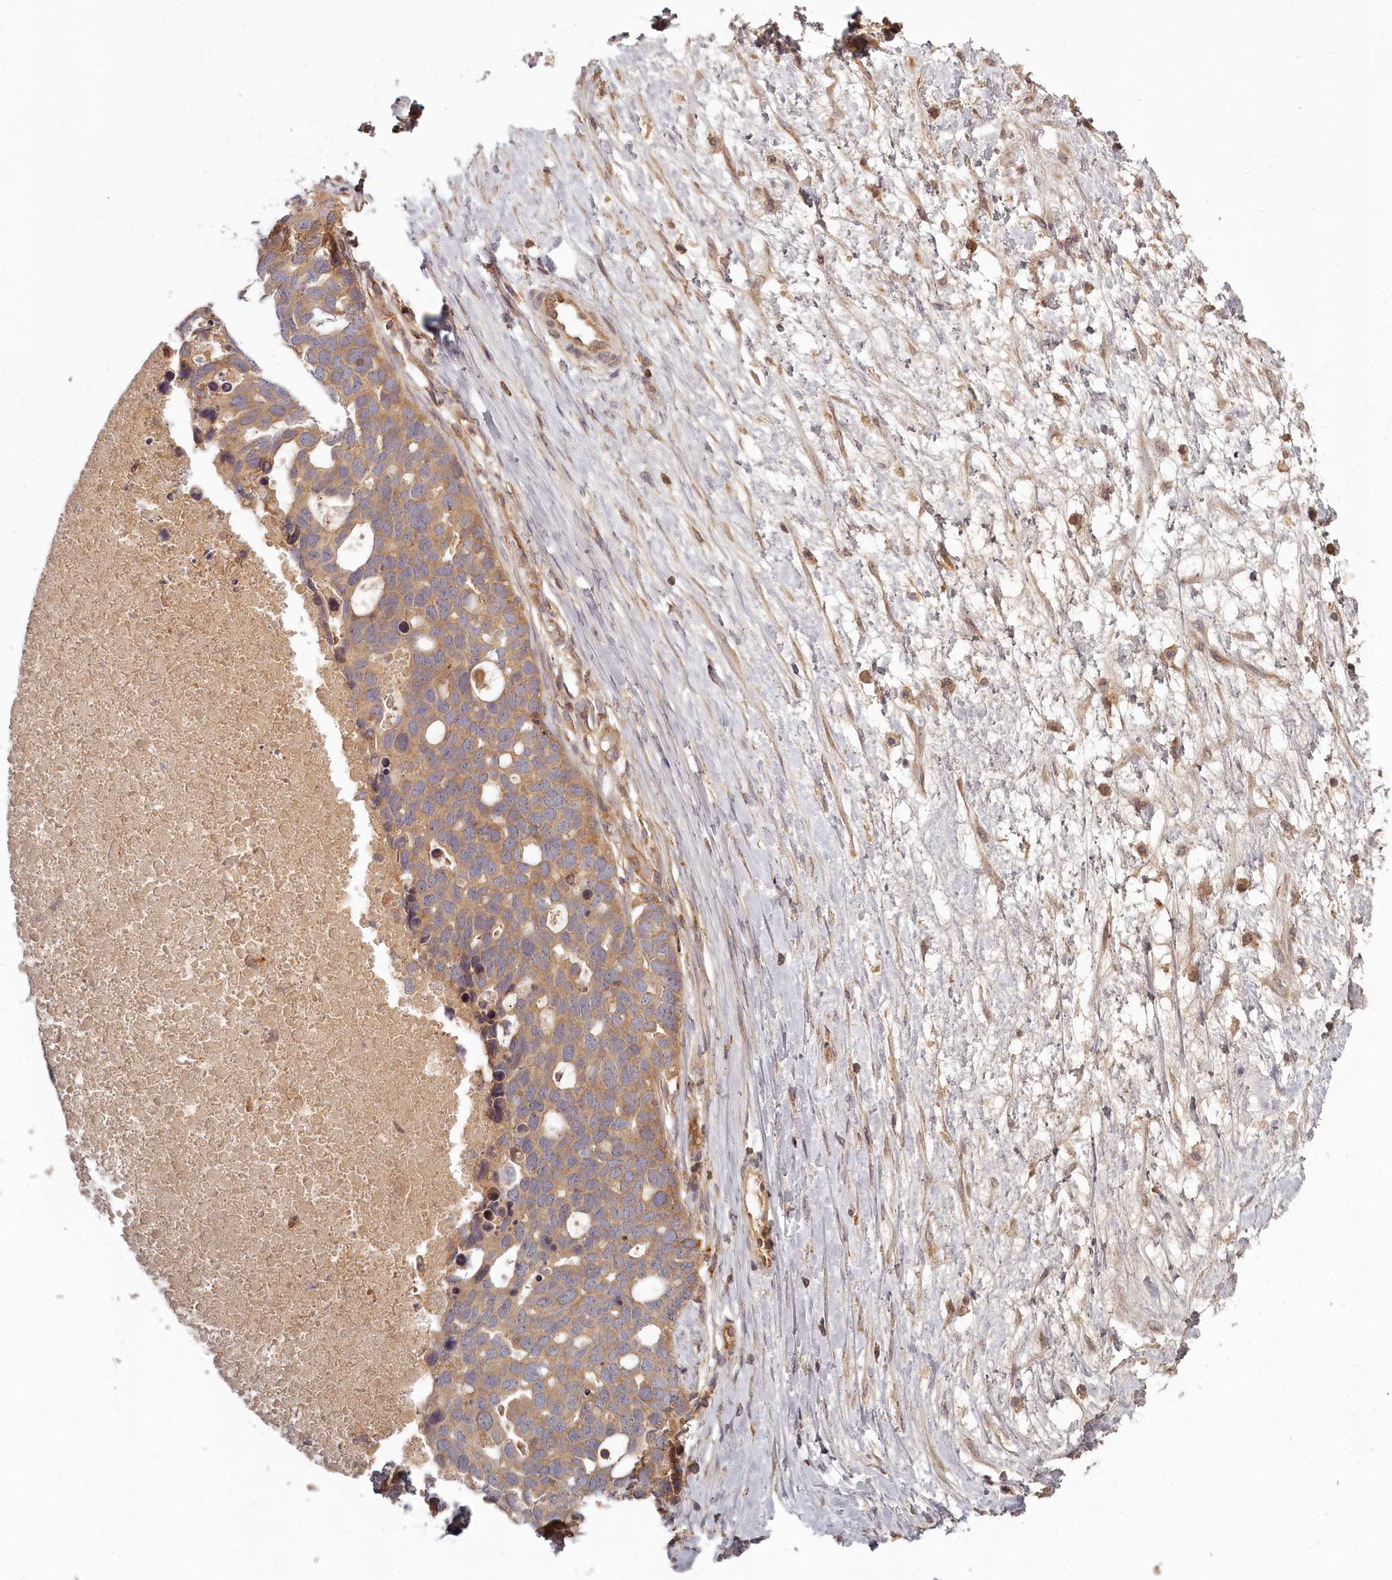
{"staining": {"intensity": "moderate", "quantity": ">75%", "location": "cytoplasmic/membranous"}, "tissue": "ovarian cancer", "cell_type": "Tumor cells", "image_type": "cancer", "snomed": [{"axis": "morphology", "description": "Cystadenocarcinoma, serous, NOS"}, {"axis": "topography", "description": "Ovary"}], "caption": "Immunohistochemistry of human ovarian cancer (serous cystadenocarcinoma) displays medium levels of moderate cytoplasmic/membranous positivity in approximately >75% of tumor cells.", "gene": "TMIE", "patient": {"sex": "female", "age": 54}}